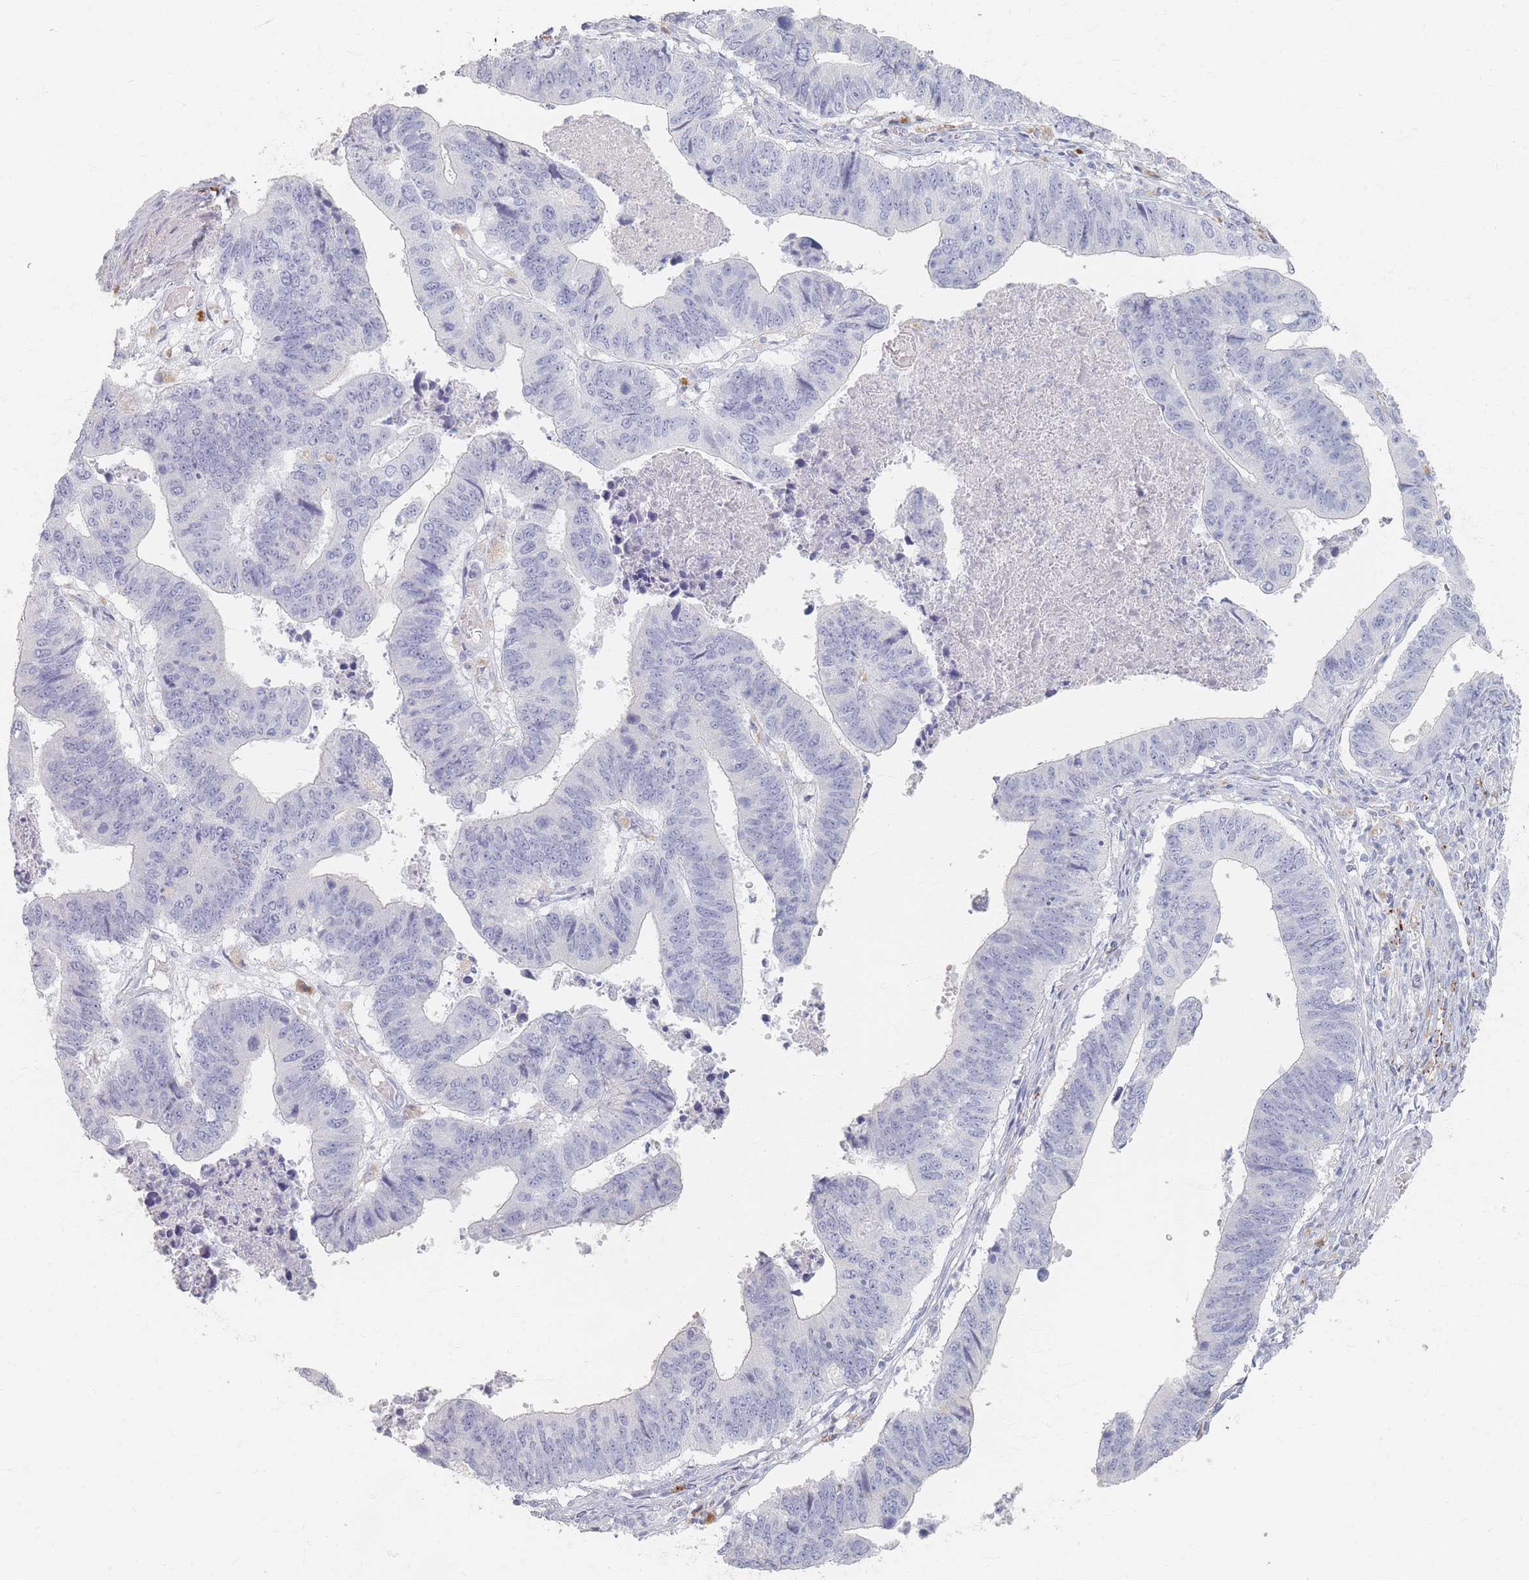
{"staining": {"intensity": "negative", "quantity": "none", "location": "none"}, "tissue": "stomach cancer", "cell_type": "Tumor cells", "image_type": "cancer", "snomed": [{"axis": "morphology", "description": "Adenocarcinoma, NOS"}, {"axis": "topography", "description": "Stomach"}], "caption": "Photomicrograph shows no significant protein positivity in tumor cells of stomach cancer.", "gene": "SLC2A11", "patient": {"sex": "male", "age": 59}}